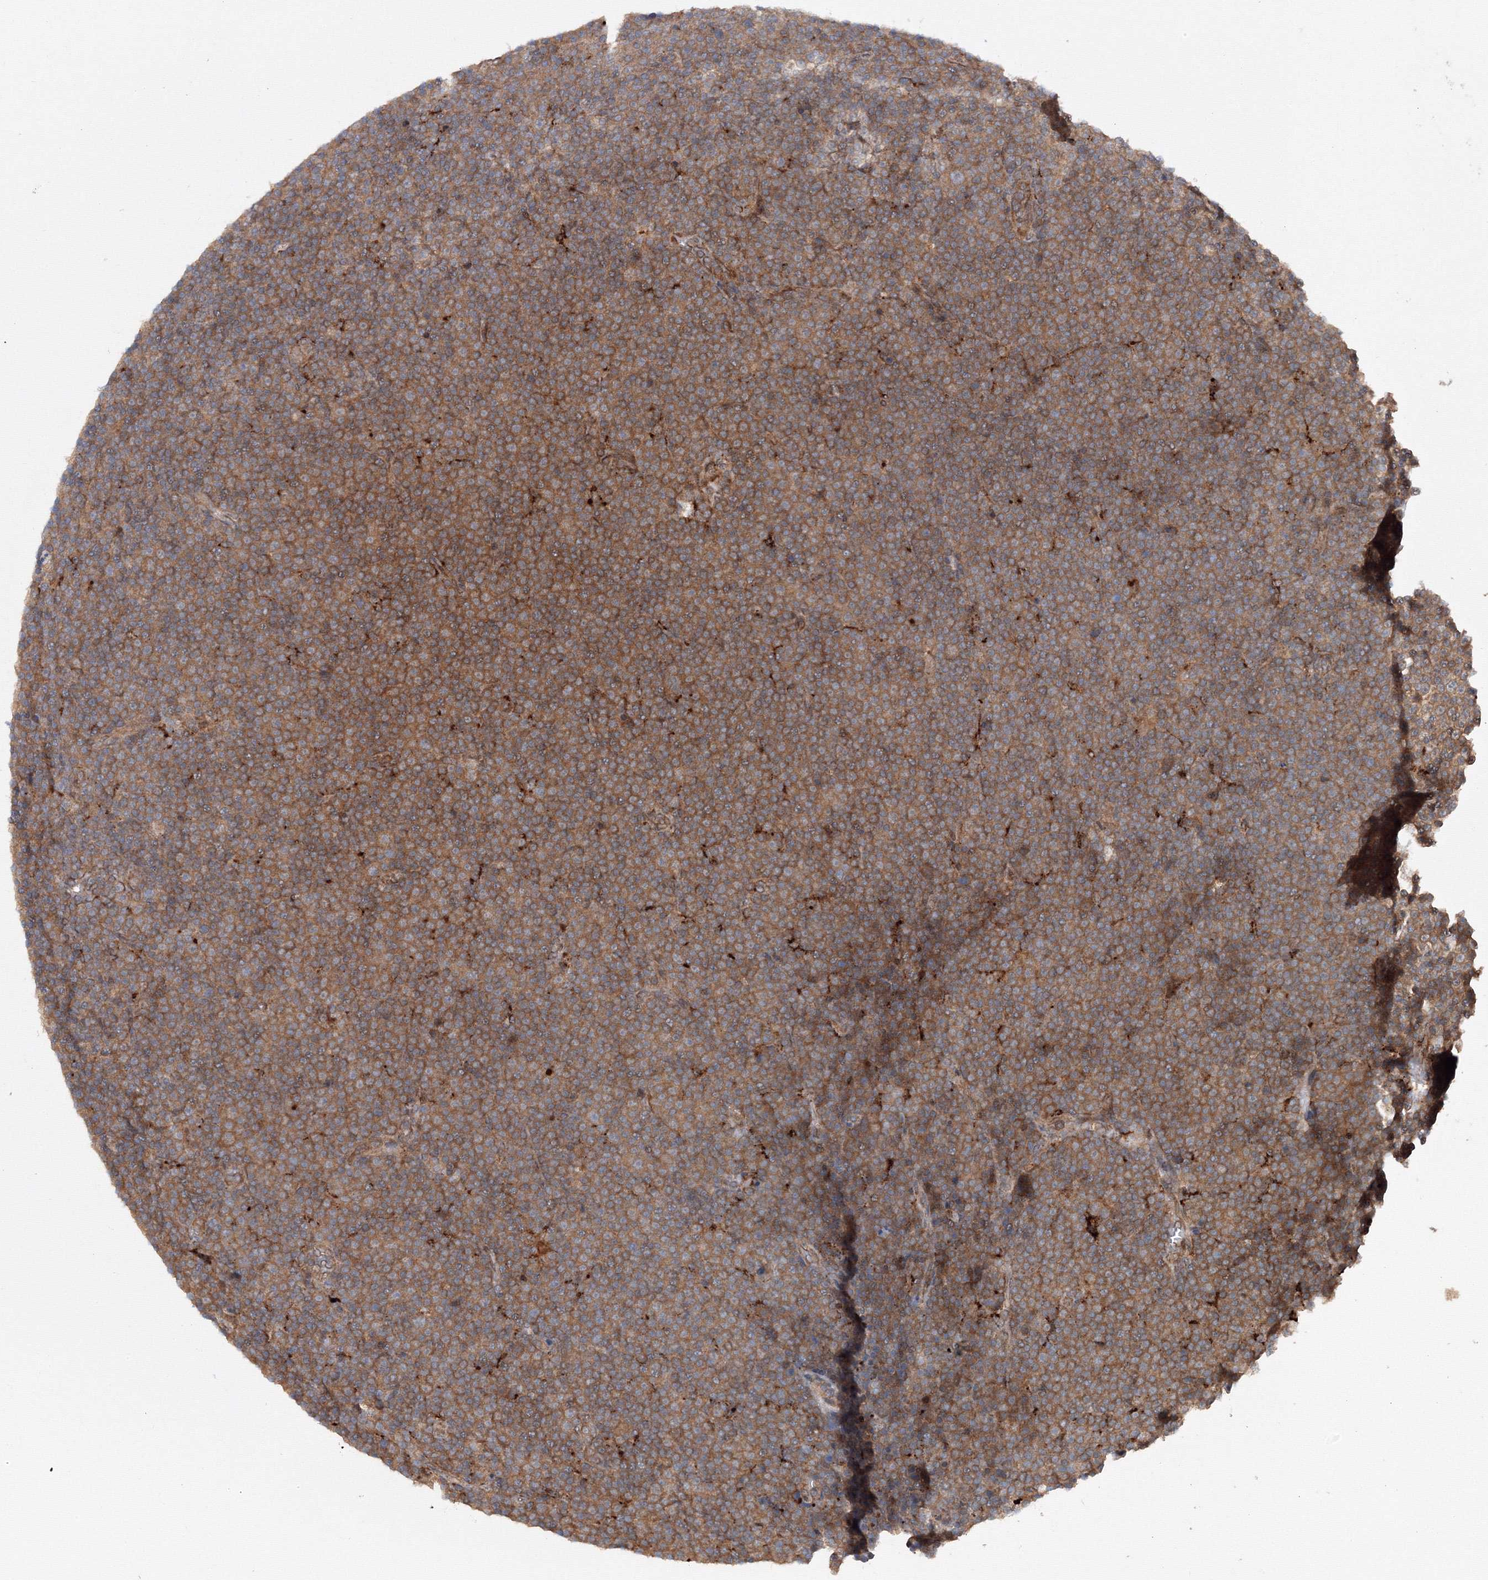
{"staining": {"intensity": "moderate", "quantity": ">75%", "location": "cytoplasmic/membranous"}, "tissue": "lymphoma", "cell_type": "Tumor cells", "image_type": "cancer", "snomed": [{"axis": "morphology", "description": "Malignant lymphoma, non-Hodgkin's type, Low grade"}, {"axis": "topography", "description": "Lymph node"}], "caption": "Low-grade malignant lymphoma, non-Hodgkin's type was stained to show a protein in brown. There is medium levels of moderate cytoplasmic/membranous staining in about >75% of tumor cells.", "gene": "DCTD", "patient": {"sex": "female", "age": 67}}